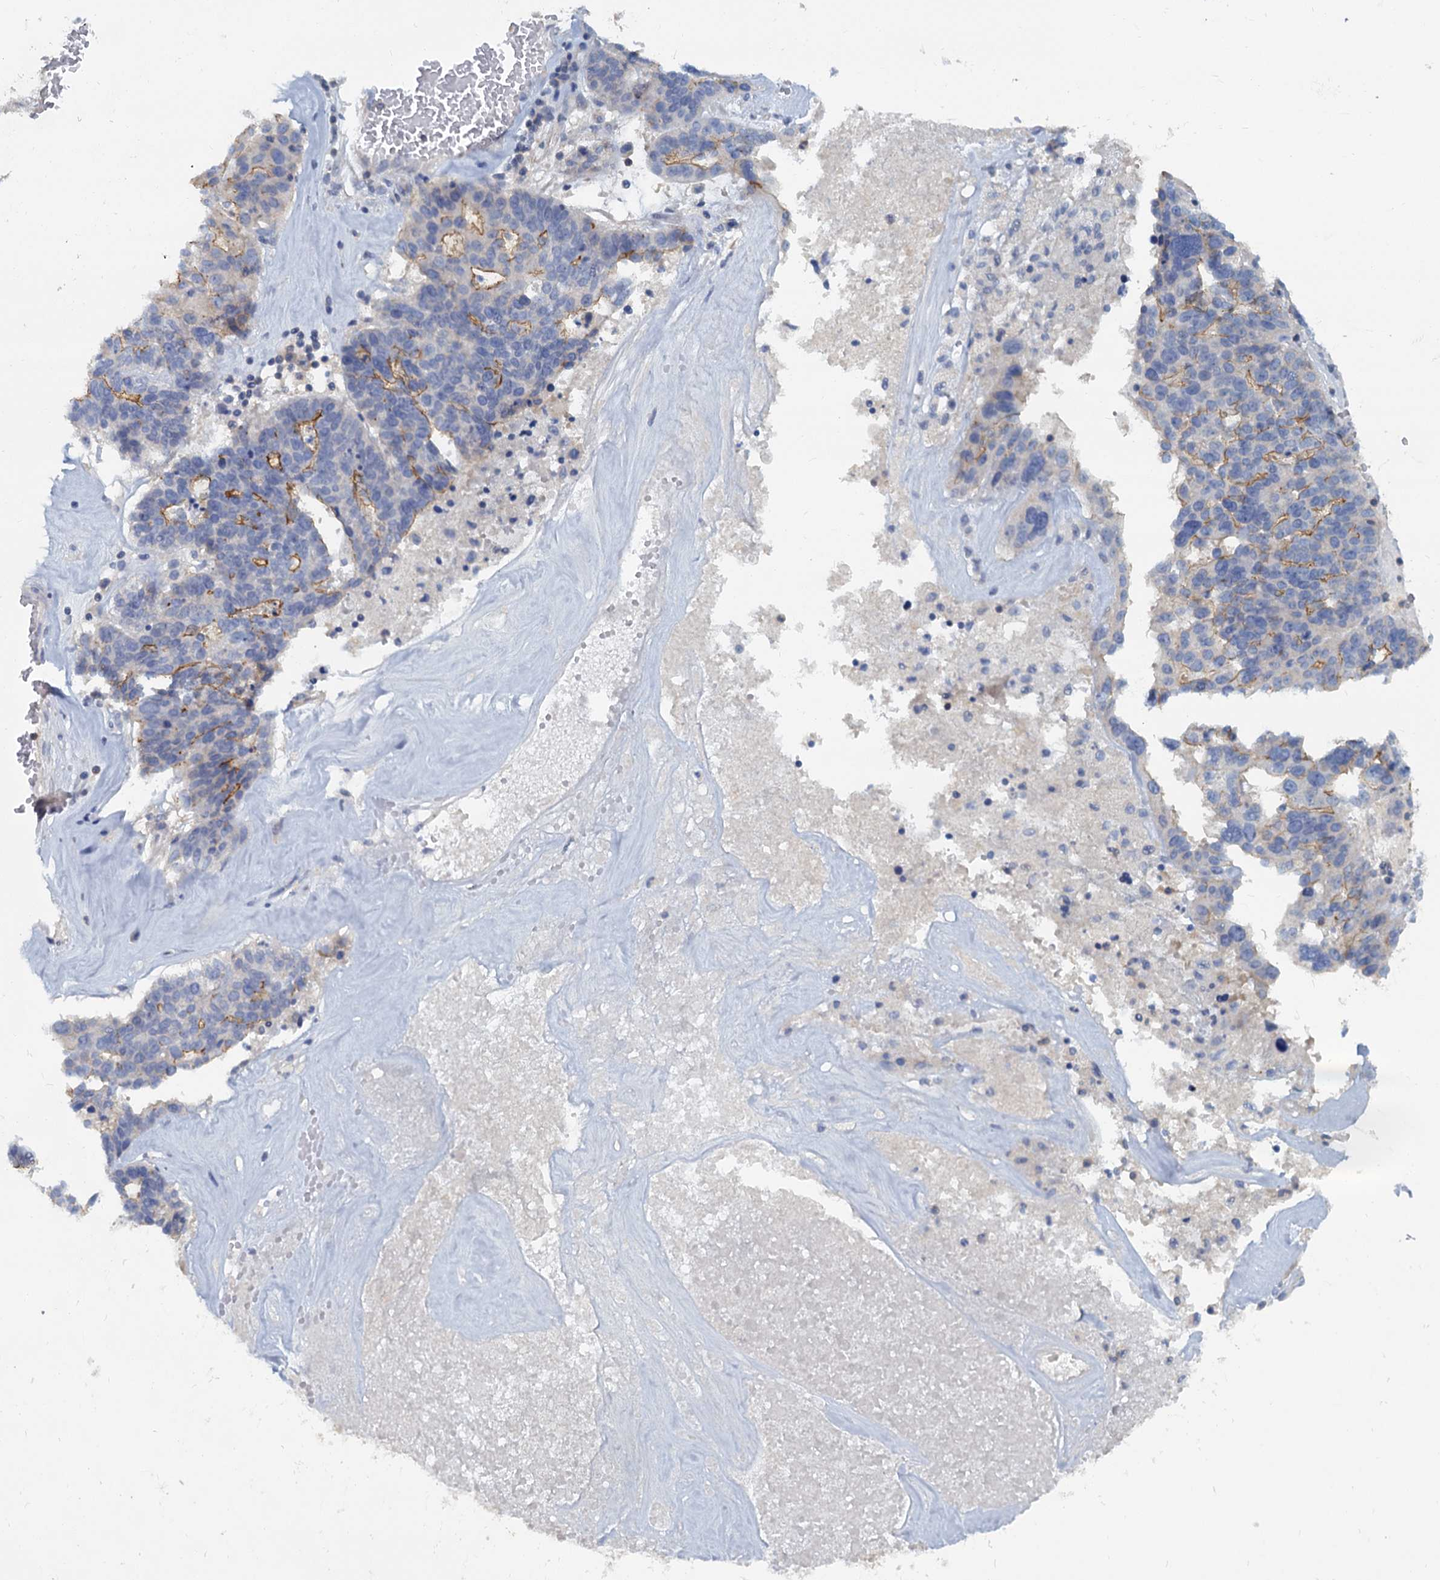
{"staining": {"intensity": "moderate", "quantity": "25%-75%", "location": "cytoplasmic/membranous"}, "tissue": "ovarian cancer", "cell_type": "Tumor cells", "image_type": "cancer", "snomed": [{"axis": "morphology", "description": "Cystadenocarcinoma, serous, NOS"}, {"axis": "topography", "description": "Ovary"}], "caption": "High-magnification brightfield microscopy of ovarian cancer (serous cystadenocarcinoma) stained with DAB (brown) and counterstained with hematoxylin (blue). tumor cells exhibit moderate cytoplasmic/membranous expression is appreciated in approximately25%-75% of cells.", "gene": "ACSM3", "patient": {"sex": "female", "age": 59}}